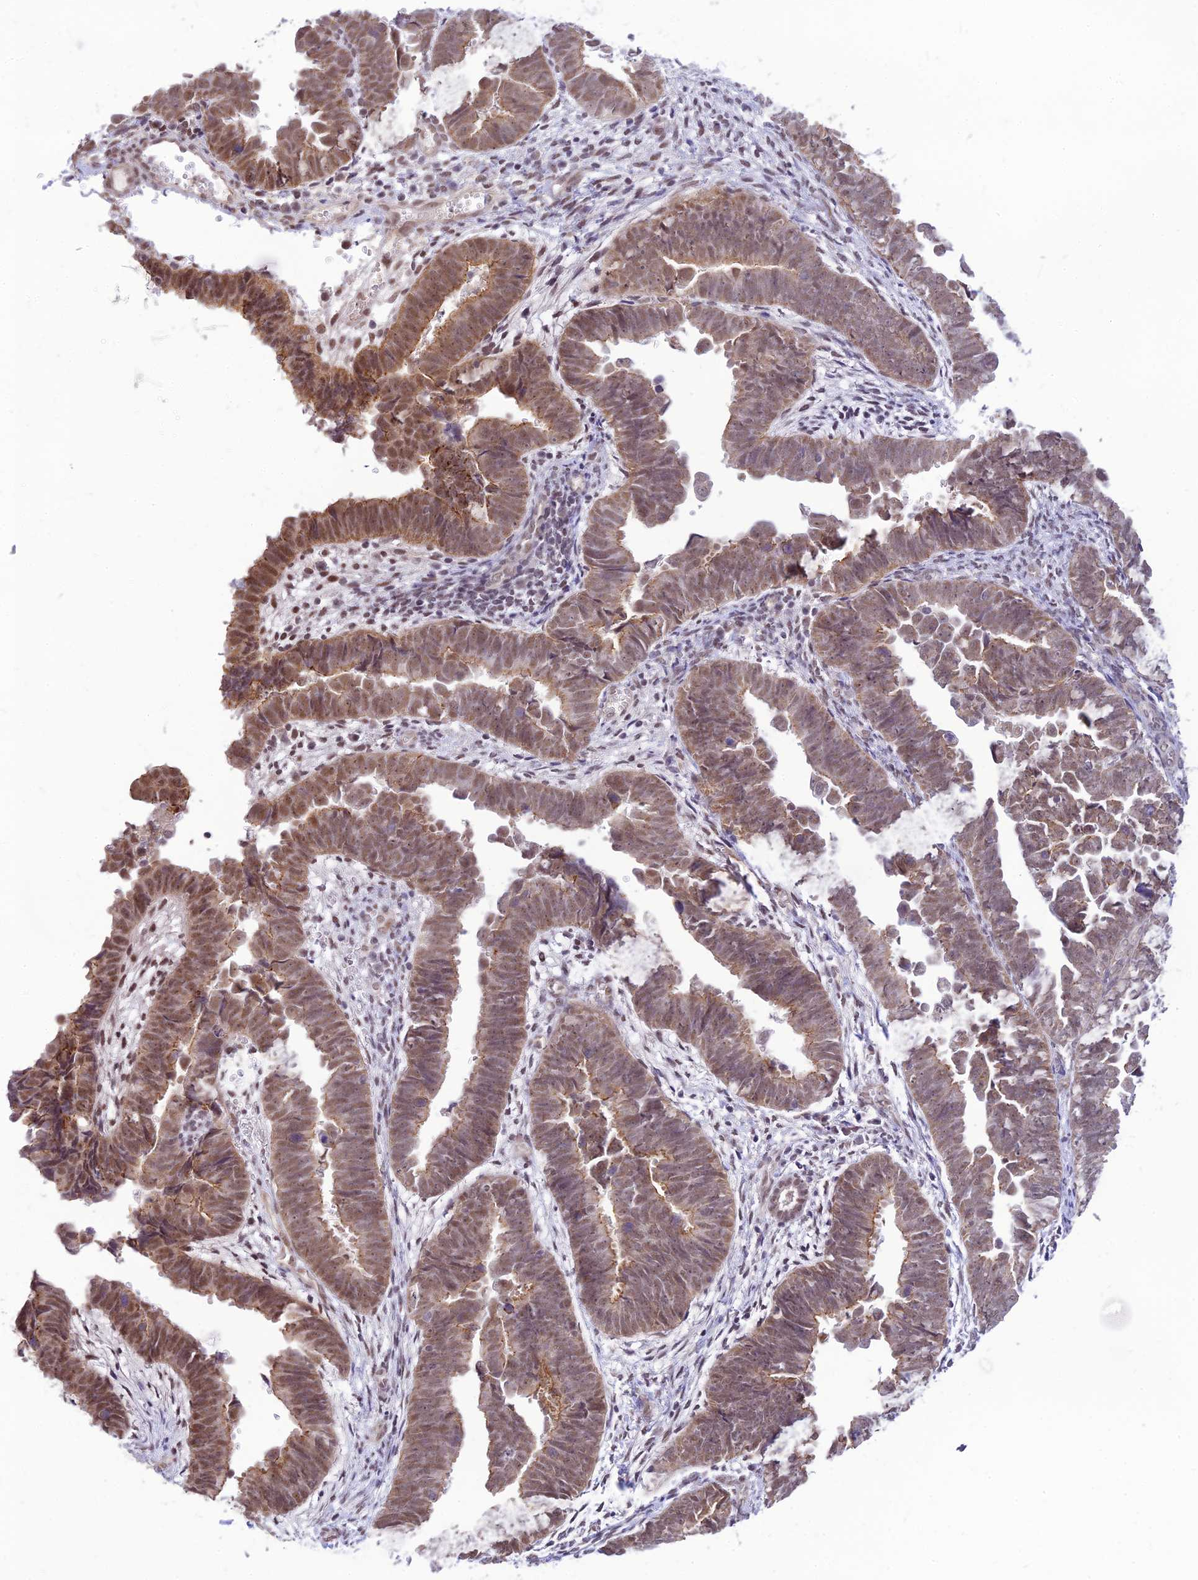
{"staining": {"intensity": "moderate", "quantity": ">75%", "location": "cytoplasmic/membranous,nuclear"}, "tissue": "endometrial cancer", "cell_type": "Tumor cells", "image_type": "cancer", "snomed": [{"axis": "morphology", "description": "Adenocarcinoma, NOS"}, {"axis": "topography", "description": "Endometrium"}], "caption": "Protein staining of endometrial cancer (adenocarcinoma) tissue exhibits moderate cytoplasmic/membranous and nuclear positivity in approximately >75% of tumor cells.", "gene": "MICOS13", "patient": {"sex": "female", "age": 75}}